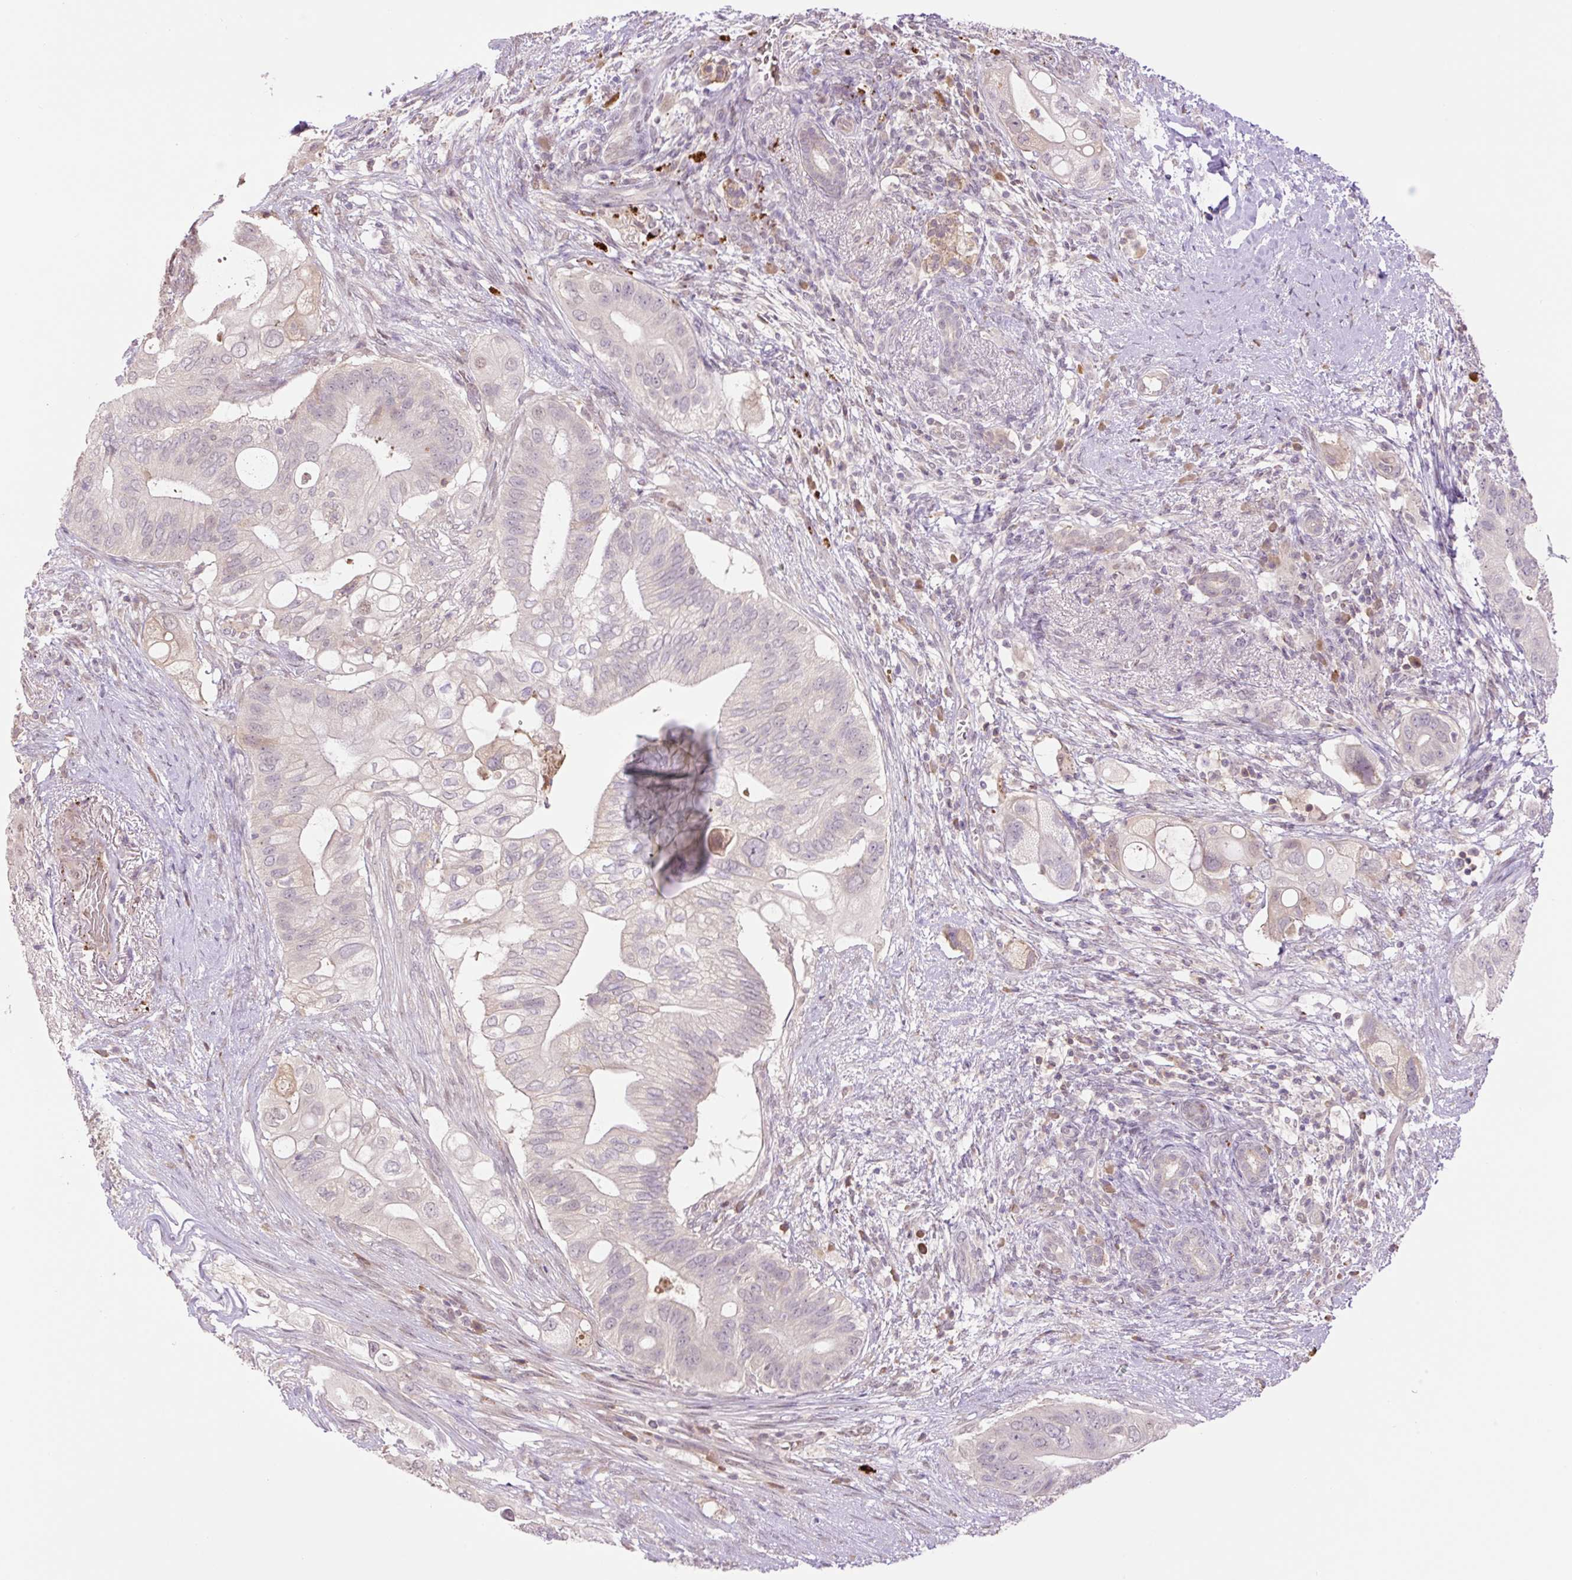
{"staining": {"intensity": "negative", "quantity": "none", "location": "none"}, "tissue": "pancreatic cancer", "cell_type": "Tumor cells", "image_type": "cancer", "snomed": [{"axis": "morphology", "description": "Adenocarcinoma, NOS"}, {"axis": "topography", "description": "Pancreas"}], "caption": "IHC of pancreatic cancer demonstrates no staining in tumor cells.", "gene": "HABP4", "patient": {"sex": "female", "age": 72}}